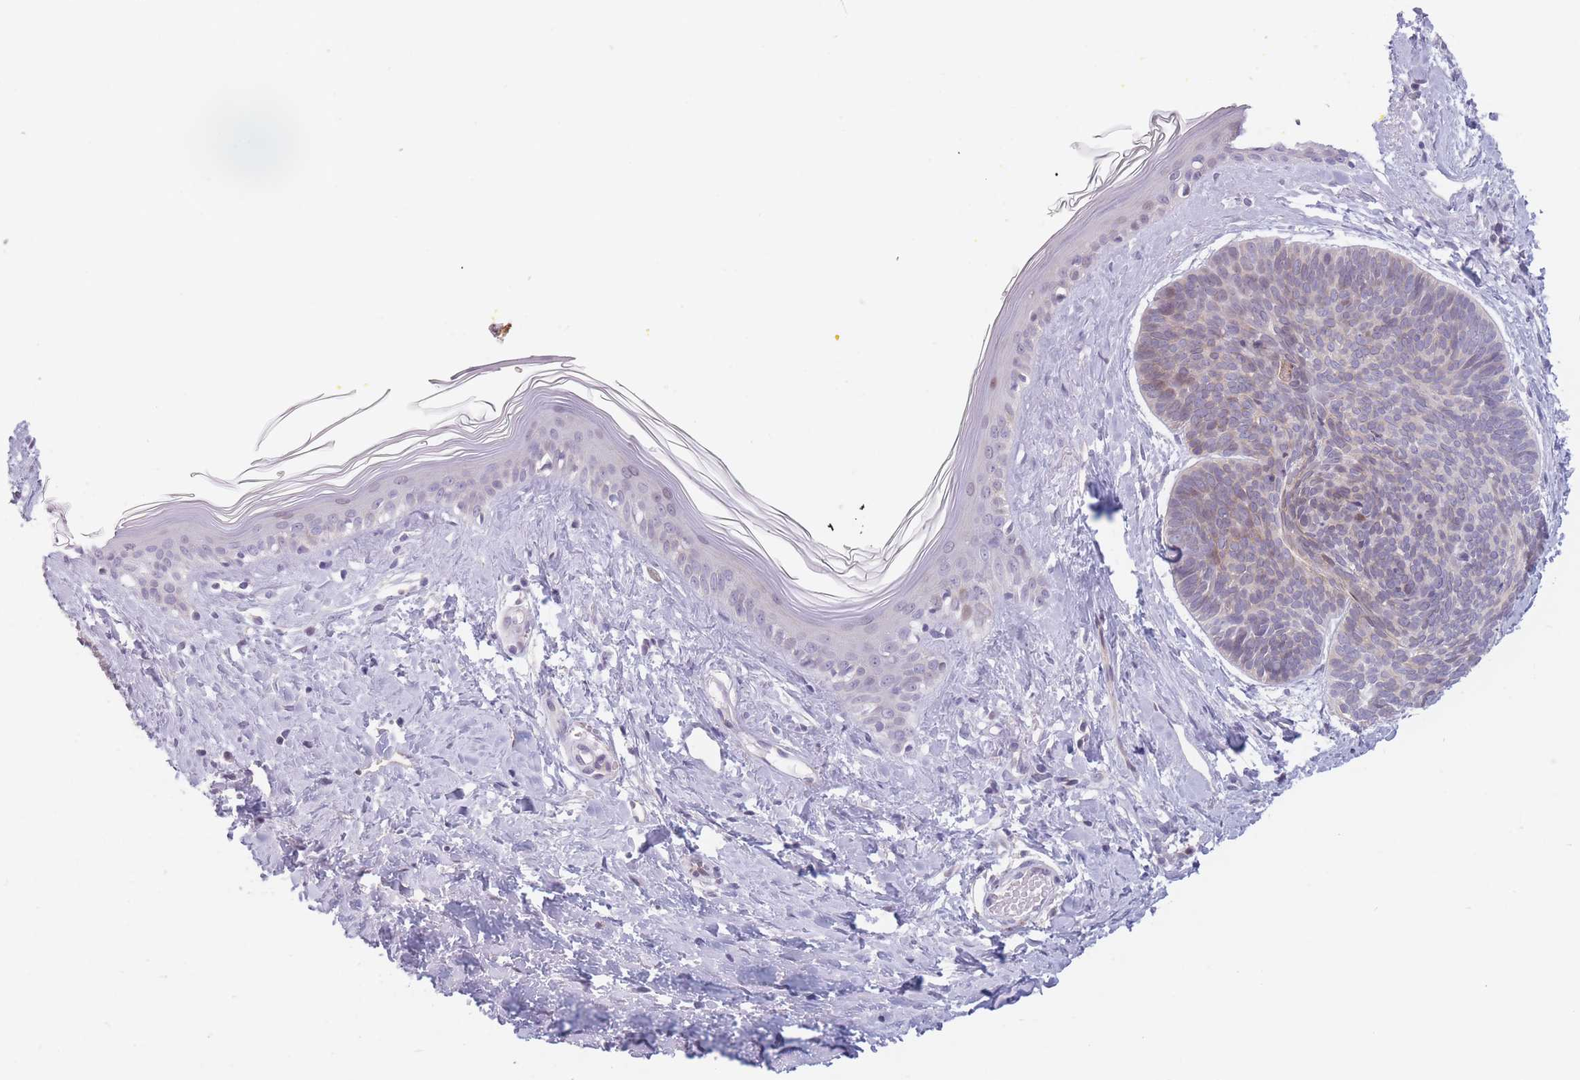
{"staining": {"intensity": "weak", "quantity": "25%-75%", "location": "nuclear"}, "tissue": "skin cancer", "cell_type": "Tumor cells", "image_type": "cancer", "snomed": [{"axis": "morphology", "description": "Basal cell carcinoma"}, {"axis": "topography", "description": "Skin"}], "caption": "Immunohistochemistry image of neoplastic tissue: human skin basal cell carcinoma stained using immunohistochemistry (IHC) exhibits low levels of weak protein expression localized specifically in the nuclear of tumor cells, appearing as a nuclear brown color.", "gene": "ZNF439", "patient": {"sex": "female", "age": 81}}